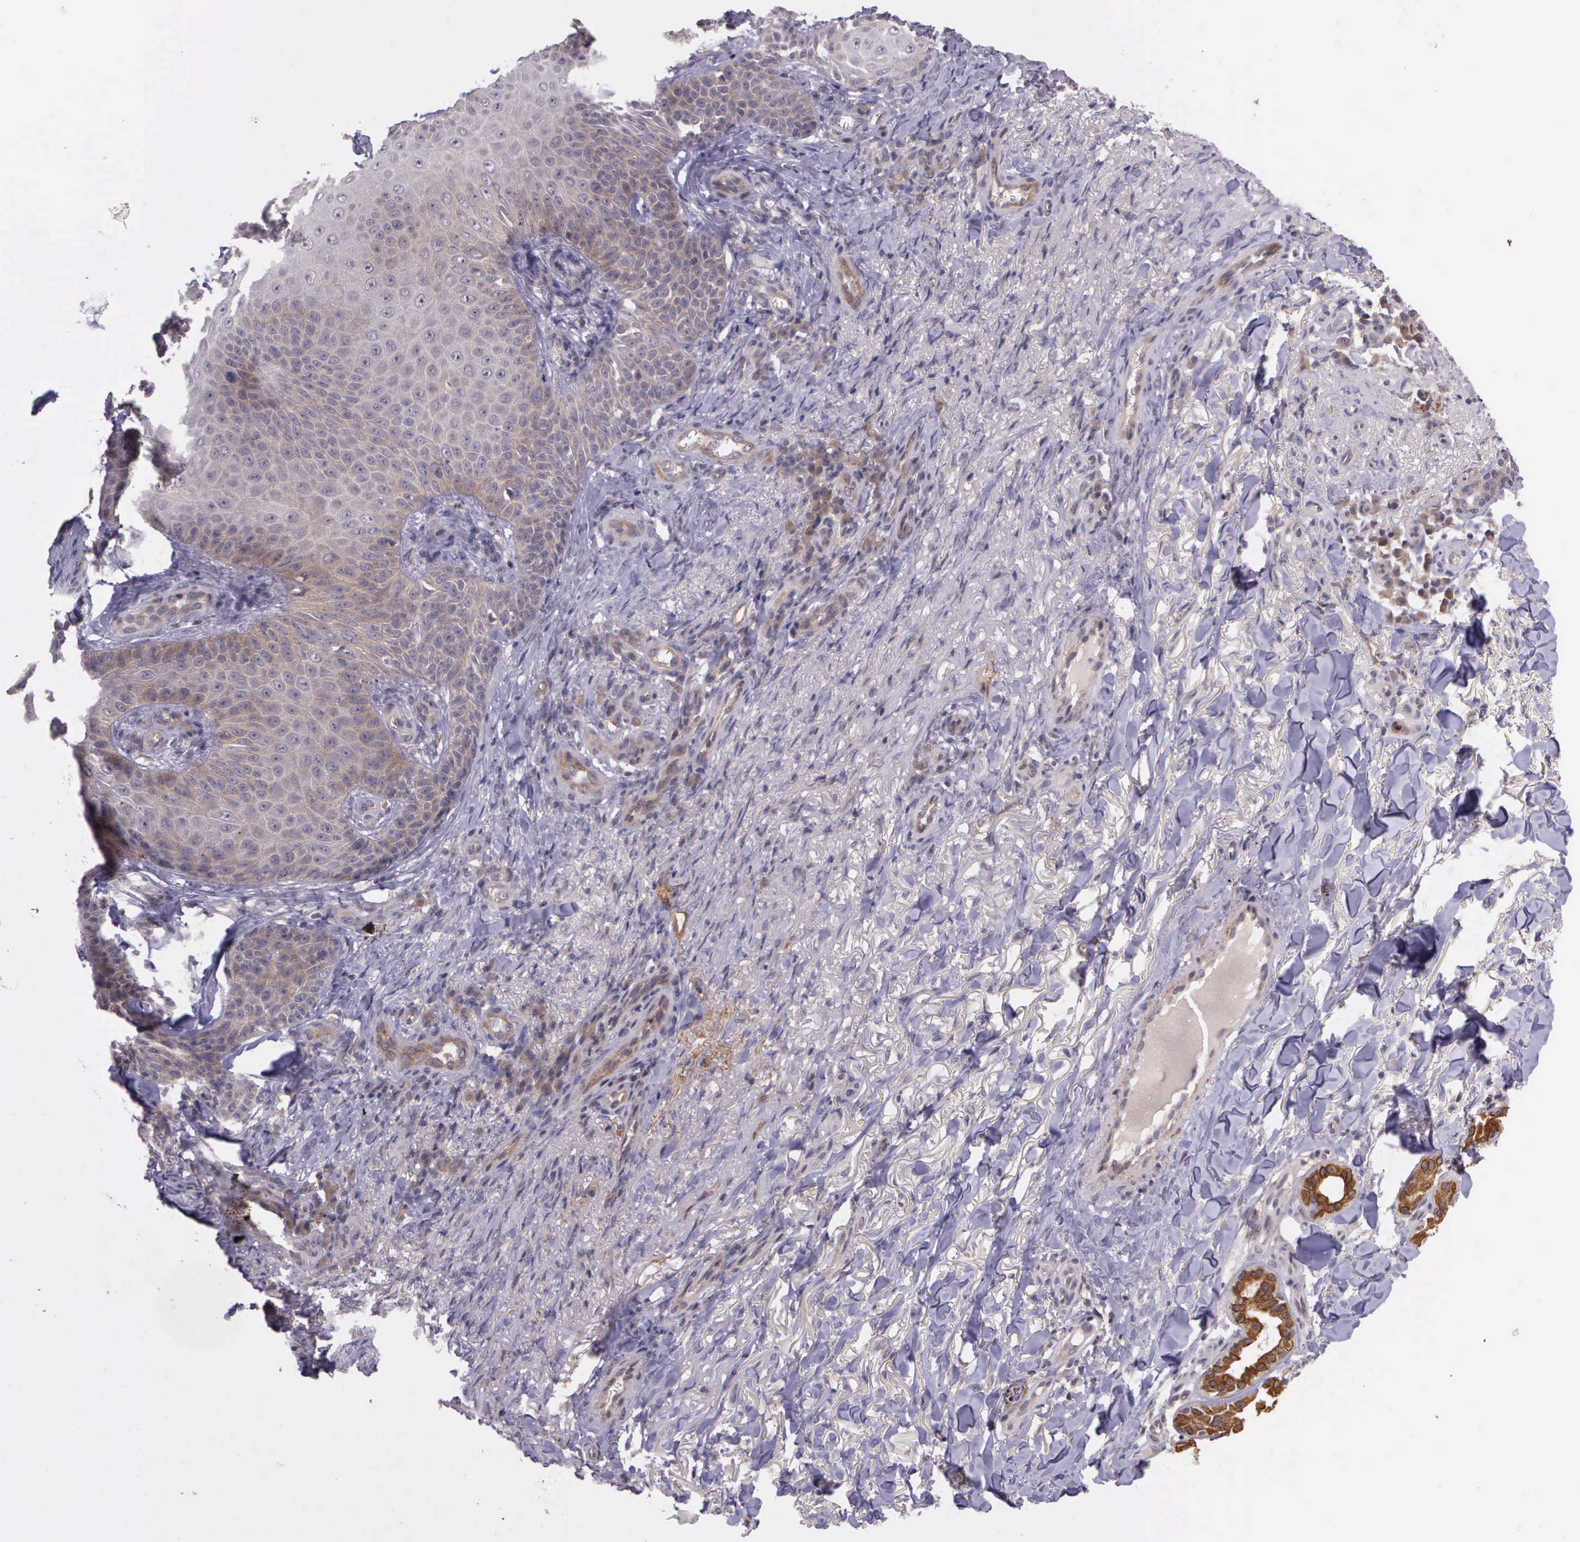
{"staining": {"intensity": "weak", "quantity": "<25%", "location": "cytoplasmic/membranous"}, "tissue": "skin cancer", "cell_type": "Tumor cells", "image_type": "cancer", "snomed": [{"axis": "morphology", "description": "Basal cell carcinoma"}, {"axis": "topography", "description": "Skin"}], "caption": "Image shows no protein positivity in tumor cells of basal cell carcinoma (skin) tissue.", "gene": "PRICKLE3", "patient": {"sex": "male", "age": 81}}